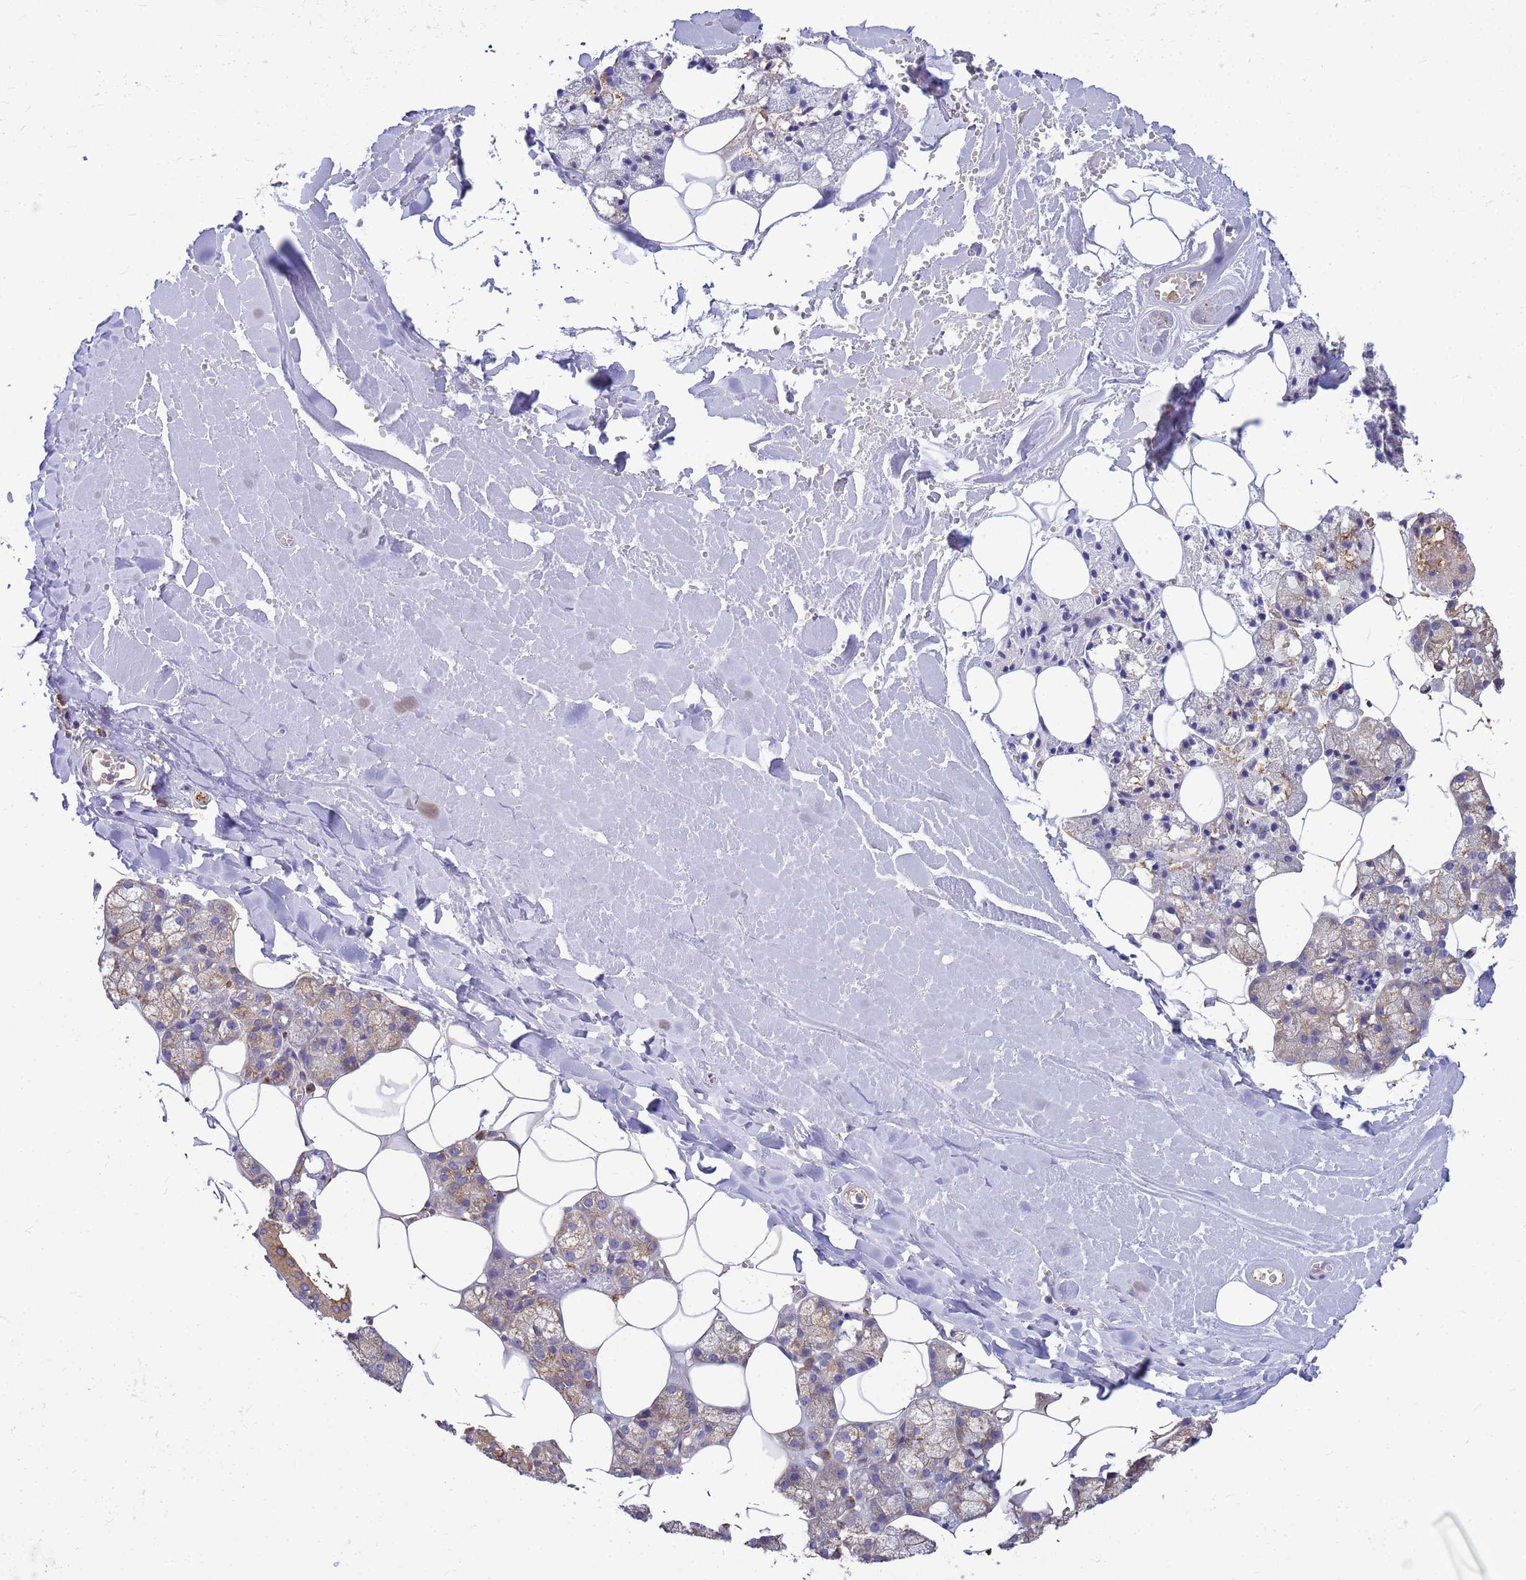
{"staining": {"intensity": "moderate", "quantity": "25%-75%", "location": "cytoplasmic/membranous"}, "tissue": "salivary gland", "cell_type": "Glandular cells", "image_type": "normal", "snomed": [{"axis": "morphology", "description": "Normal tissue, NOS"}, {"axis": "topography", "description": "Salivary gland"}], "caption": "Immunohistochemistry (IHC) micrograph of benign salivary gland: human salivary gland stained using immunohistochemistry exhibits medium levels of moderate protein expression localized specifically in the cytoplasmic/membranous of glandular cells, appearing as a cytoplasmic/membranous brown color.", "gene": "ENSG00000198211", "patient": {"sex": "male", "age": 62}}